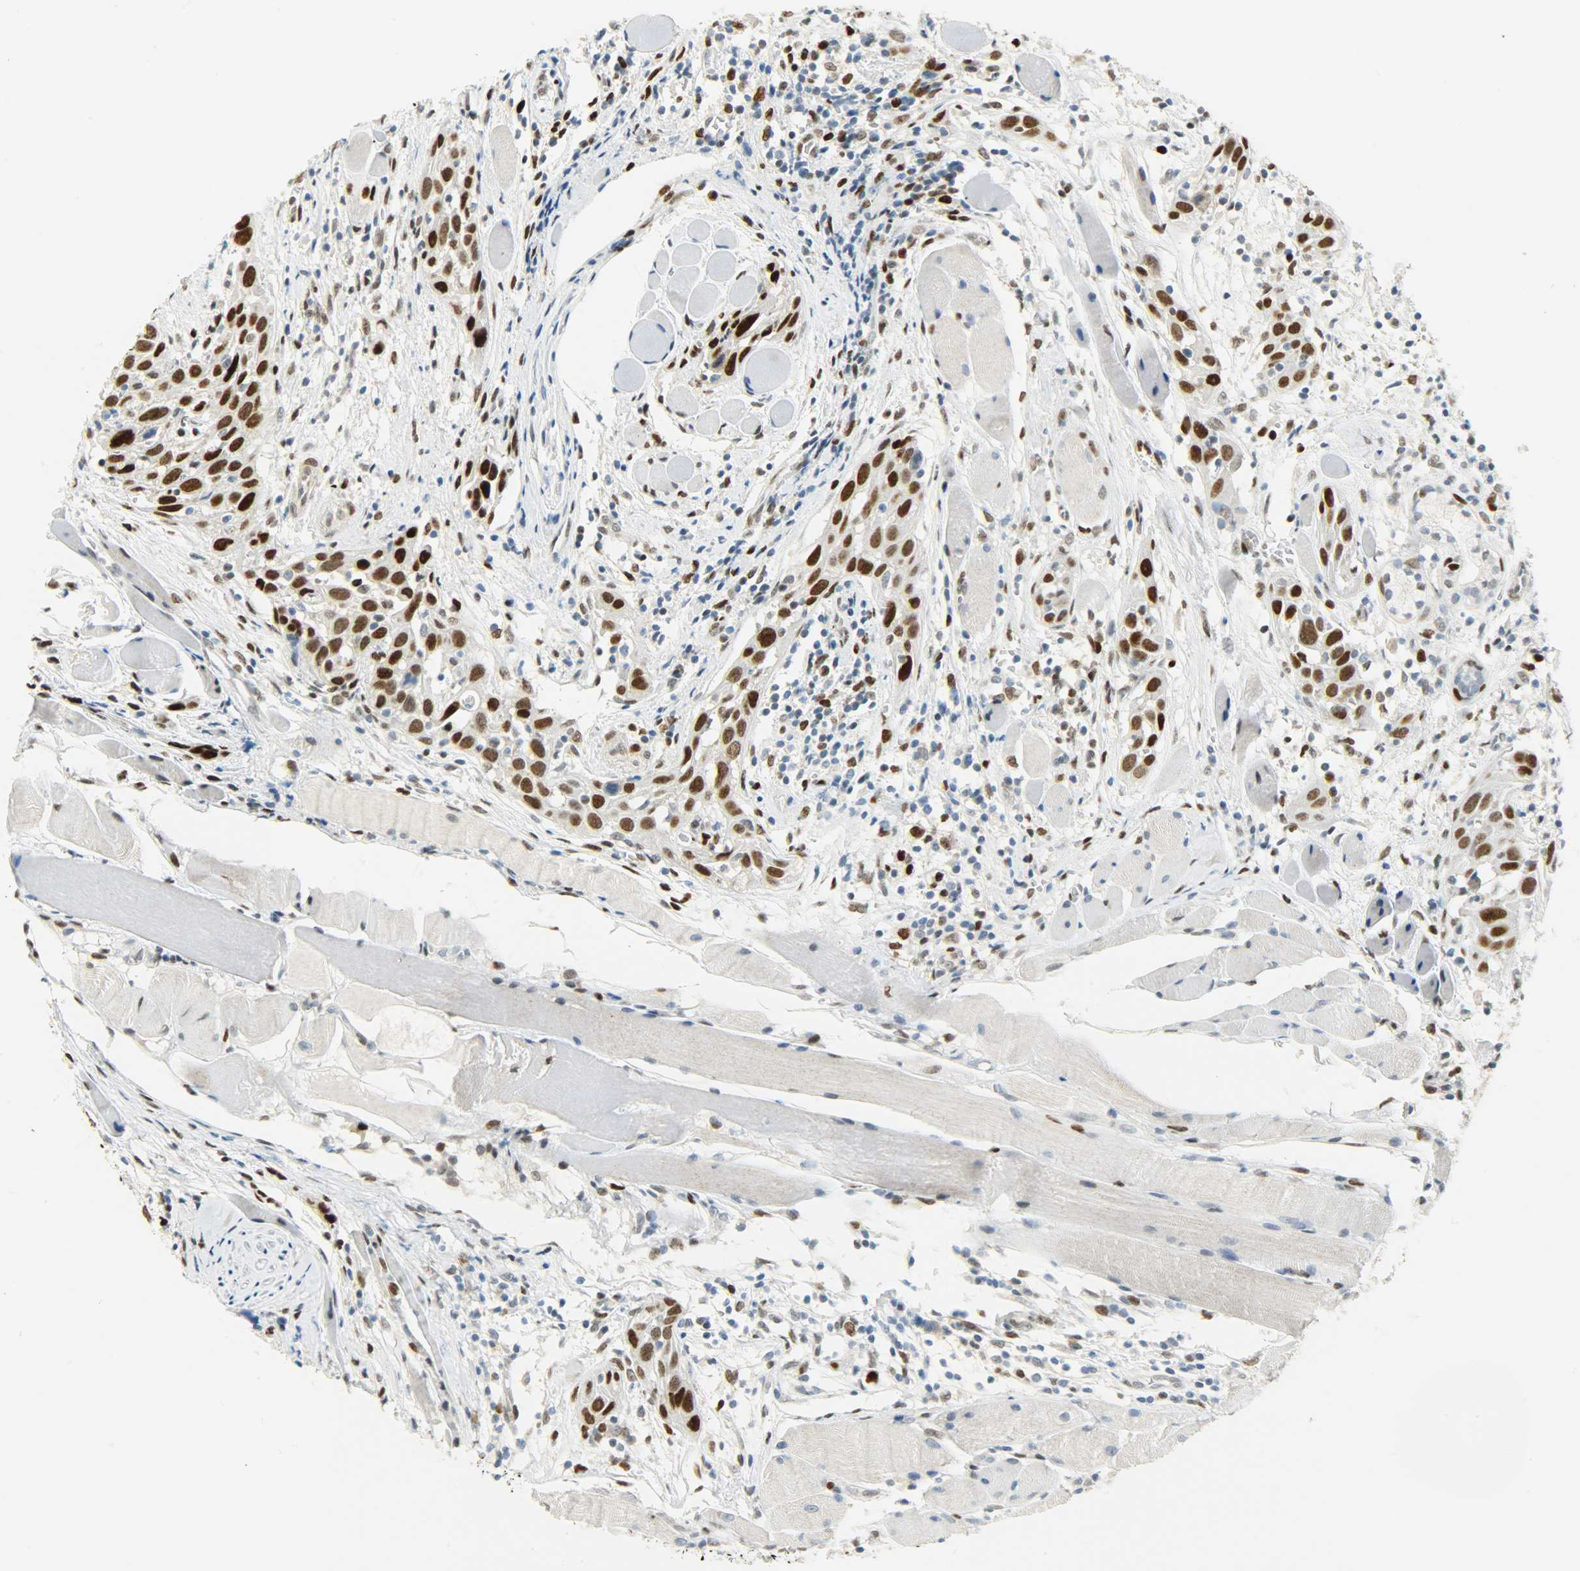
{"staining": {"intensity": "strong", "quantity": ">75%", "location": "nuclear"}, "tissue": "head and neck cancer", "cell_type": "Tumor cells", "image_type": "cancer", "snomed": [{"axis": "morphology", "description": "Squamous cell carcinoma, NOS"}, {"axis": "topography", "description": "Oral tissue"}, {"axis": "topography", "description": "Head-Neck"}], "caption": "Head and neck cancer stained for a protein reveals strong nuclear positivity in tumor cells.", "gene": "JUNB", "patient": {"sex": "female", "age": 50}}